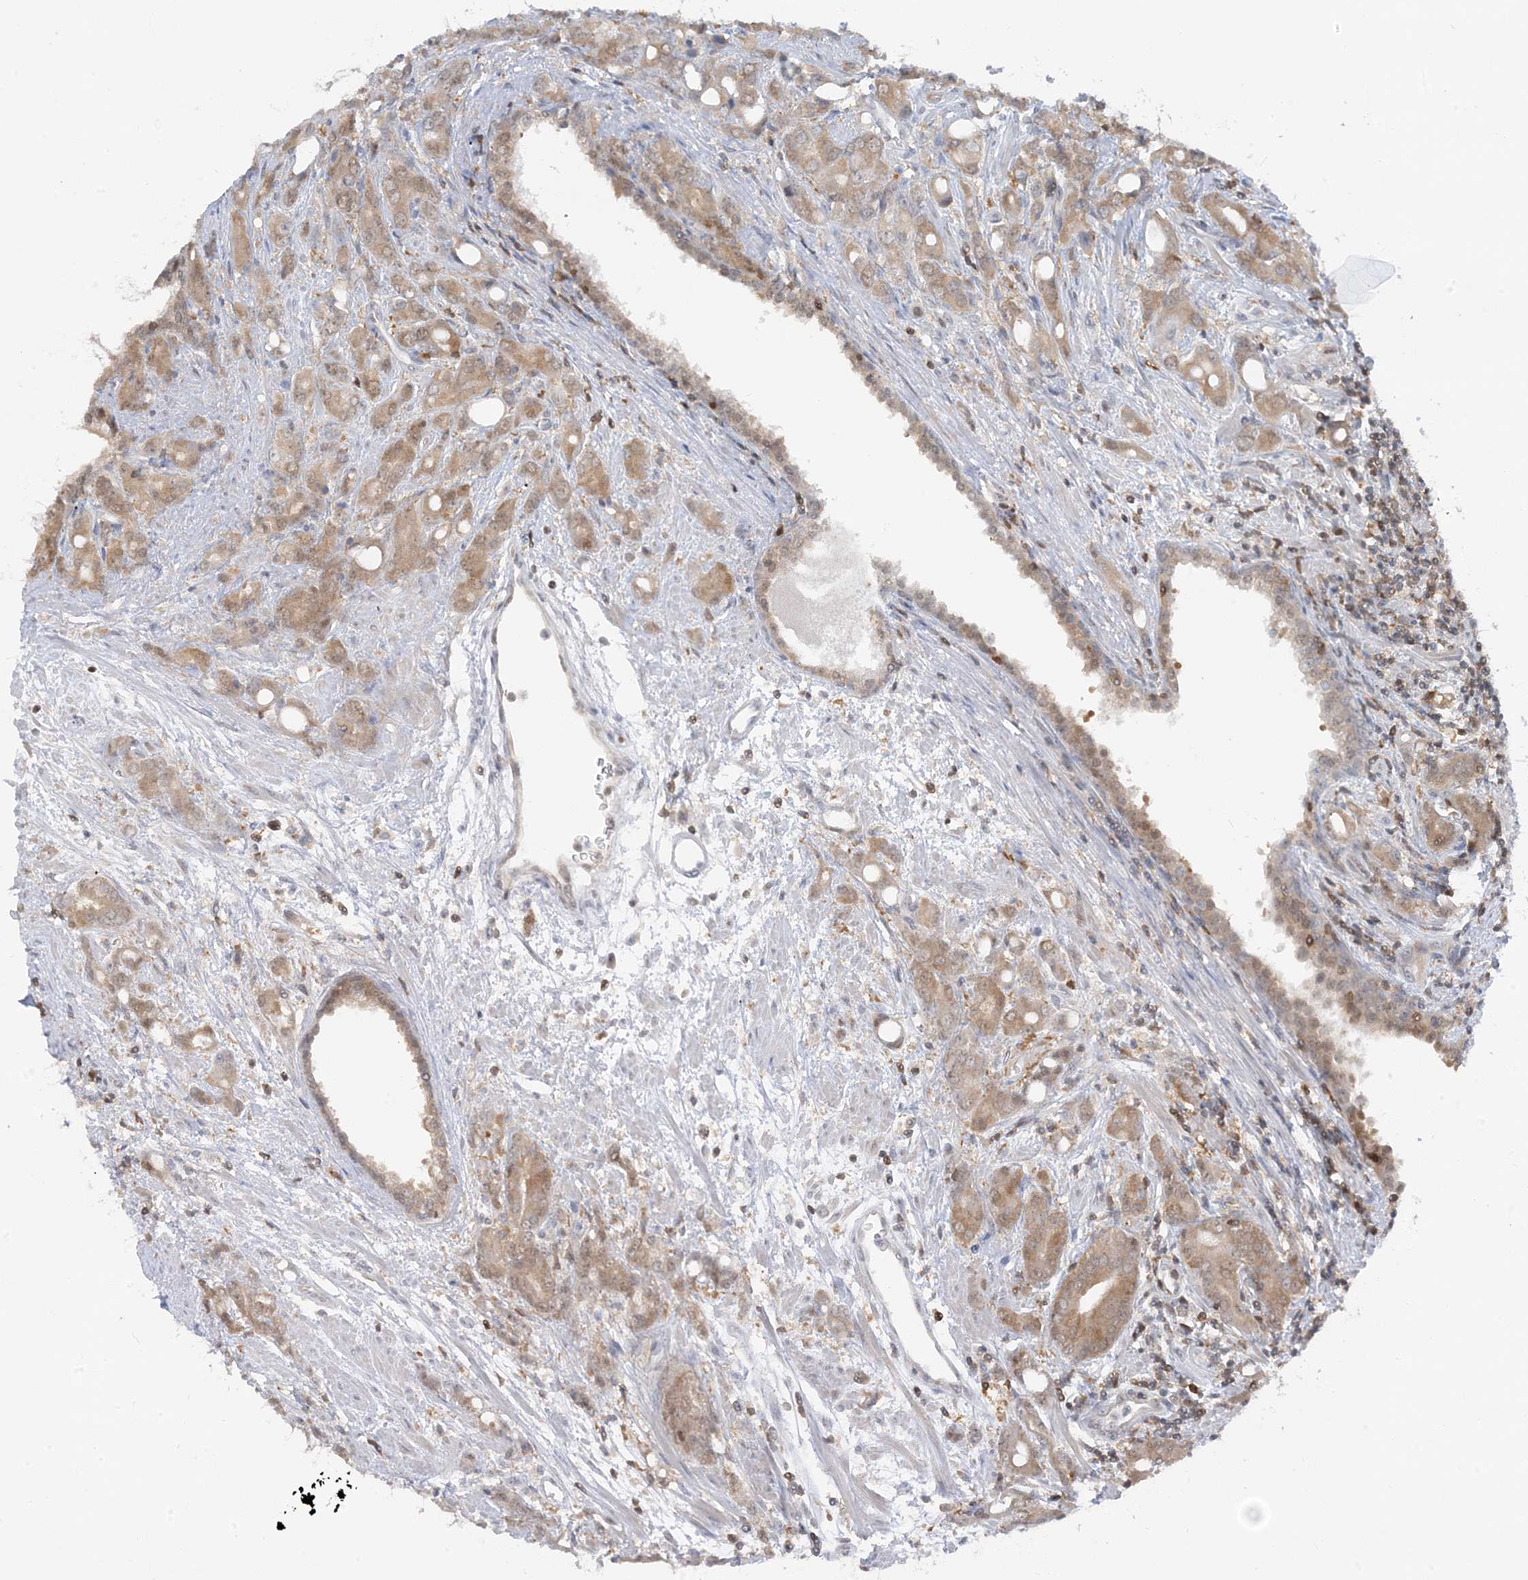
{"staining": {"intensity": "weak", "quantity": ">75%", "location": "cytoplasmic/membranous"}, "tissue": "prostate cancer", "cell_type": "Tumor cells", "image_type": "cancer", "snomed": [{"axis": "morphology", "description": "Adenocarcinoma, High grade"}, {"axis": "topography", "description": "Prostate"}], "caption": "An immunohistochemistry micrograph of neoplastic tissue is shown. Protein staining in brown labels weak cytoplasmic/membranous positivity in prostate adenocarcinoma (high-grade) within tumor cells.", "gene": "OGA", "patient": {"sex": "male", "age": 62}}